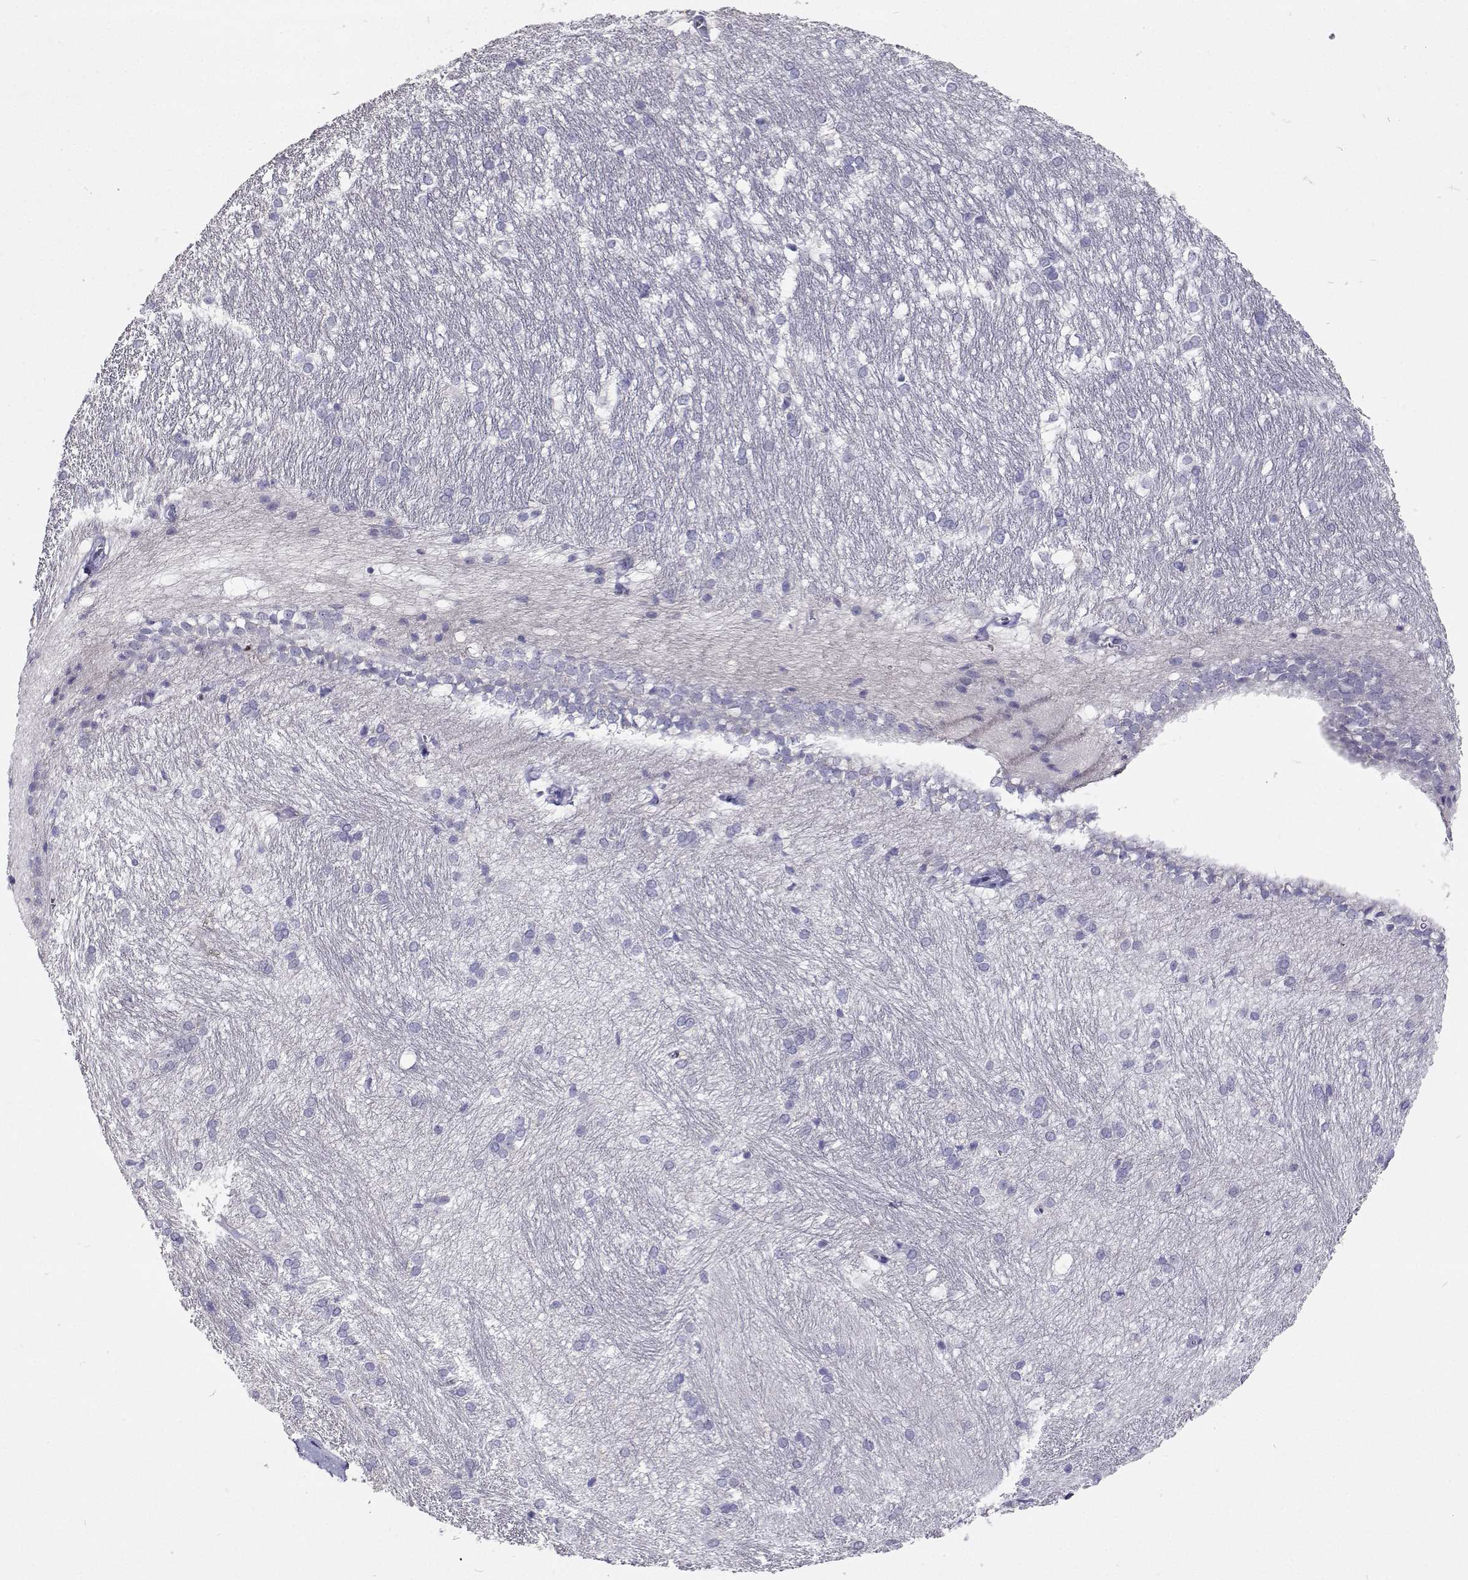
{"staining": {"intensity": "negative", "quantity": "none", "location": "none"}, "tissue": "hippocampus", "cell_type": "Glial cells", "image_type": "normal", "snomed": [{"axis": "morphology", "description": "Normal tissue, NOS"}, {"axis": "topography", "description": "Cerebral cortex"}, {"axis": "topography", "description": "Hippocampus"}], "caption": "High power microscopy image of an immunohistochemistry (IHC) micrograph of benign hippocampus, revealing no significant staining in glial cells. (Stains: DAB immunohistochemistry (IHC) with hematoxylin counter stain, Microscopy: brightfield microscopy at high magnification).", "gene": "CFAP44", "patient": {"sex": "female", "age": 19}}